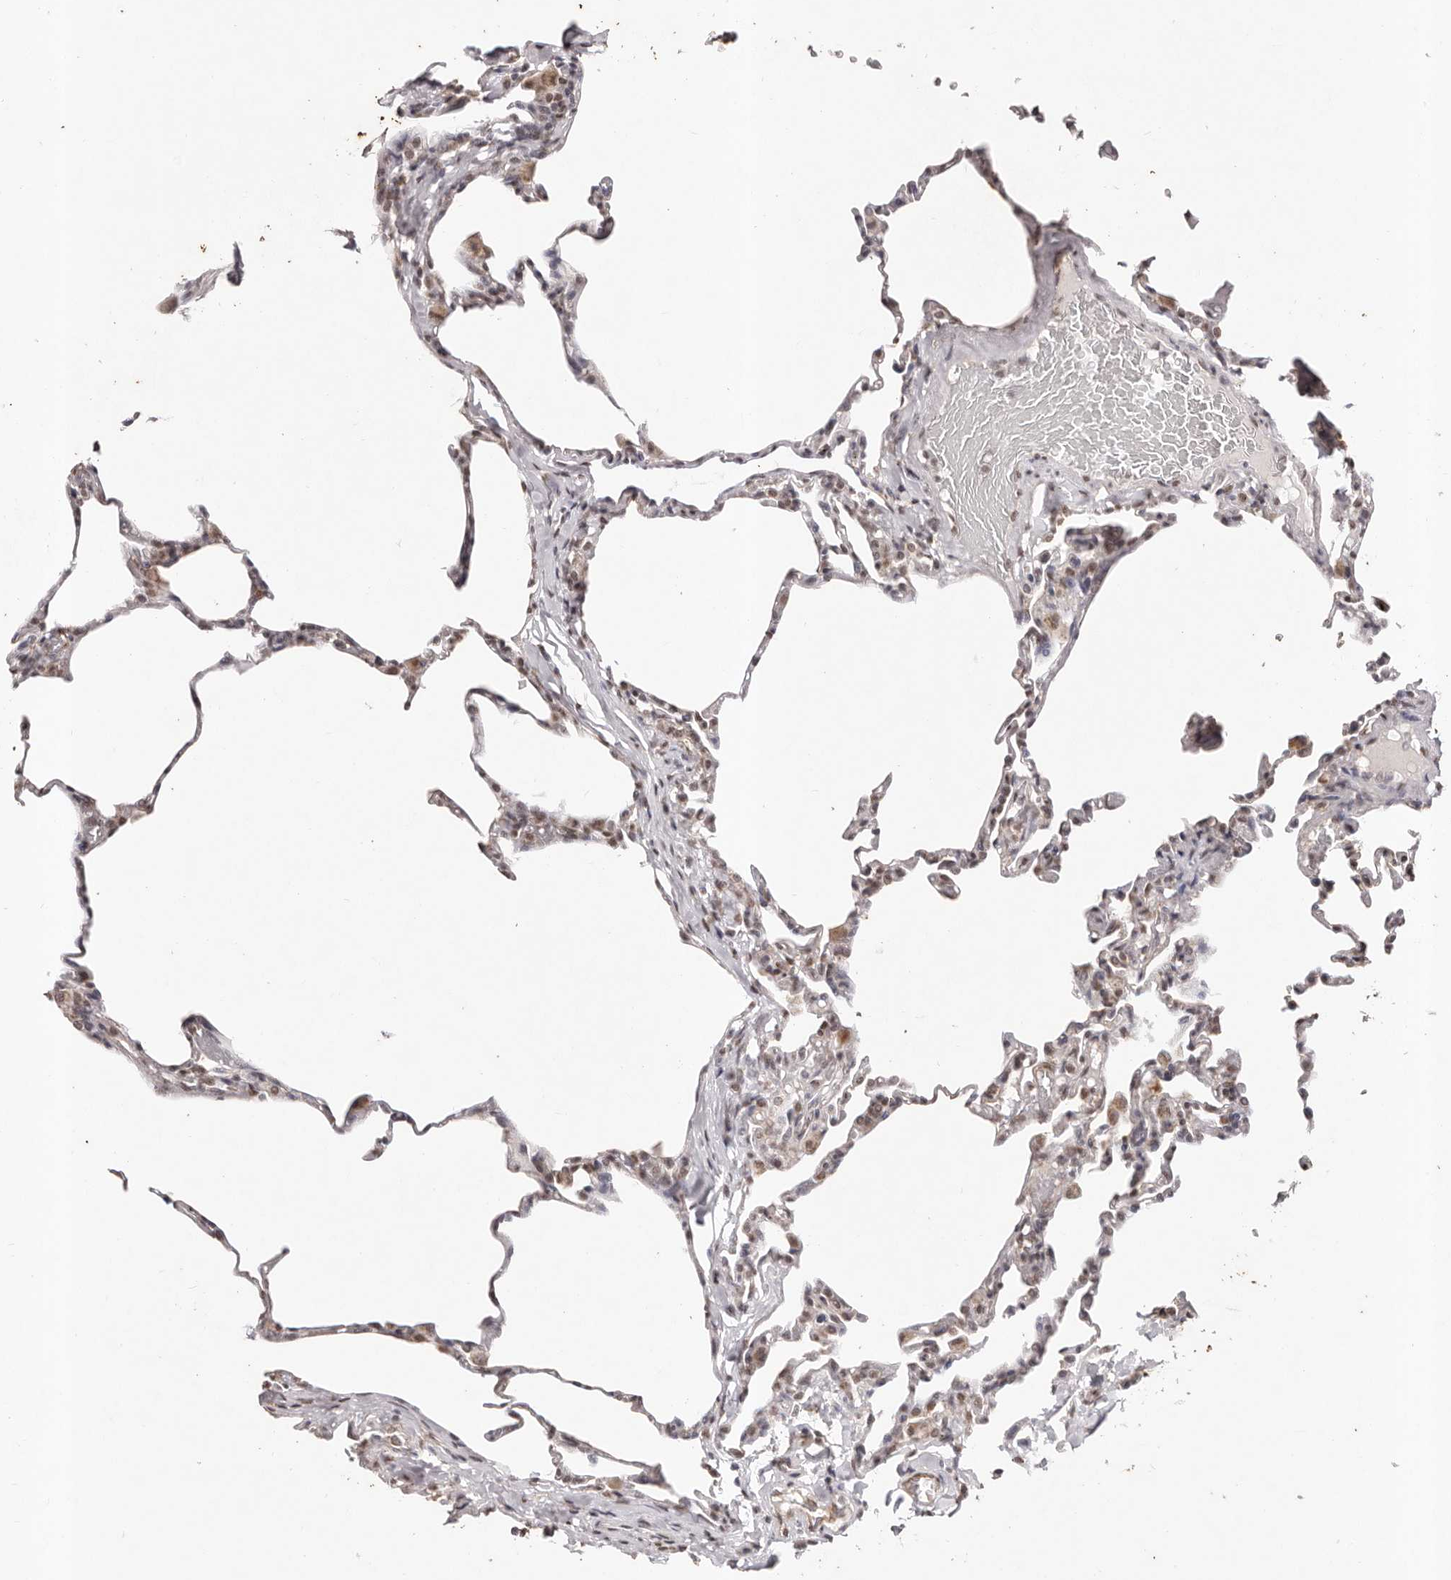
{"staining": {"intensity": "weak", "quantity": "25%-75%", "location": "cytoplasmic/membranous"}, "tissue": "lung", "cell_type": "Alveolar cells", "image_type": "normal", "snomed": [{"axis": "morphology", "description": "Normal tissue, NOS"}, {"axis": "topography", "description": "Lung"}], "caption": "IHC of unremarkable human lung exhibits low levels of weak cytoplasmic/membranous positivity in approximately 25%-75% of alveolar cells.", "gene": "RPS6KA5", "patient": {"sex": "male", "age": 20}}